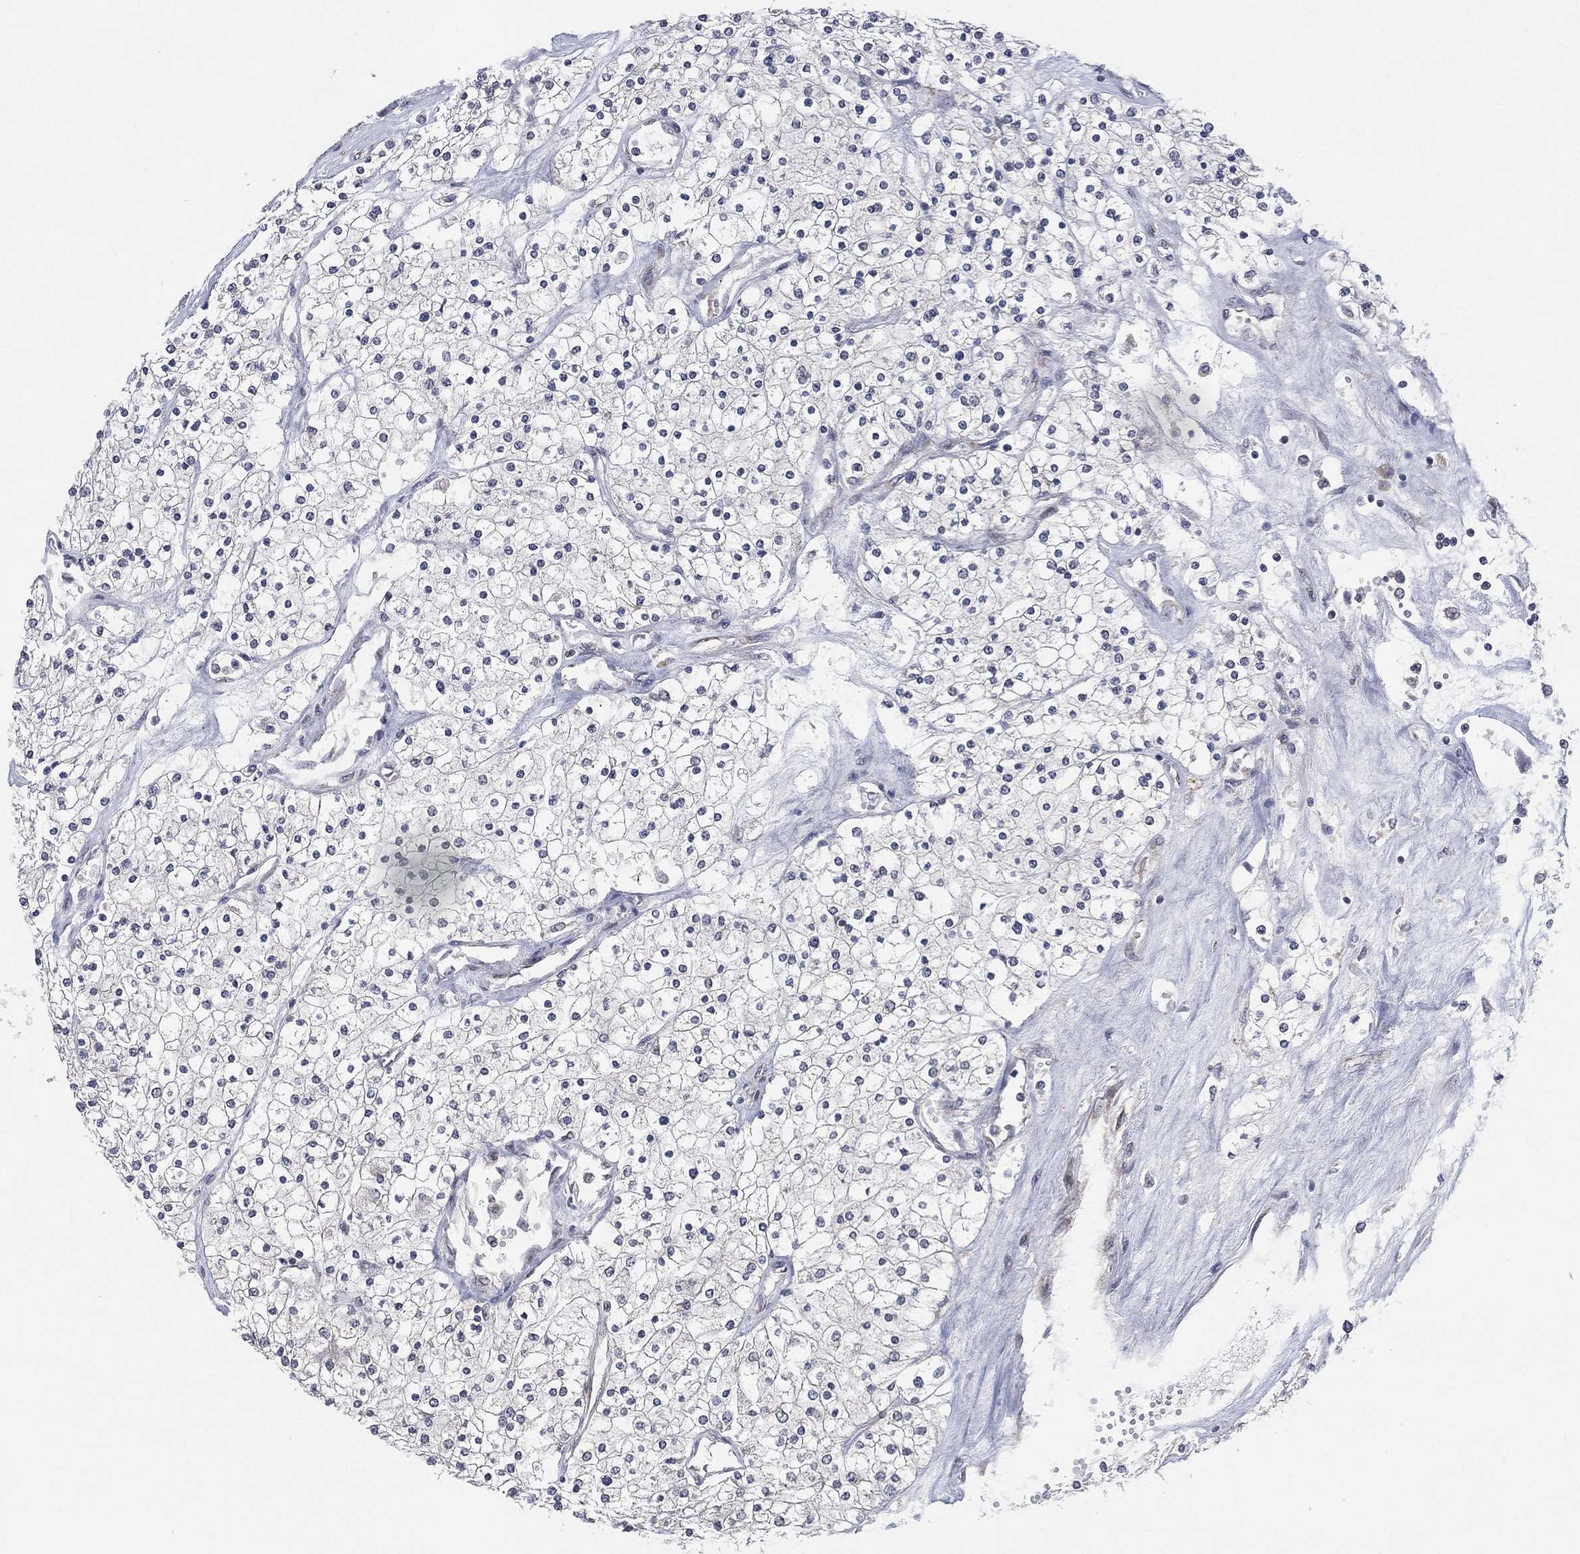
{"staining": {"intensity": "negative", "quantity": "none", "location": "none"}, "tissue": "renal cancer", "cell_type": "Tumor cells", "image_type": "cancer", "snomed": [{"axis": "morphology", "description": "Adenocarcinoma, NOS"}, {"axis": "topography", "description": "Kidney"}], "caption": "Immunohistochemical staining of human renal cancer reveals no significant expression in tumor cells.", "gene": "FAM104A", "patient": {"sex": "male", "age": 80}}